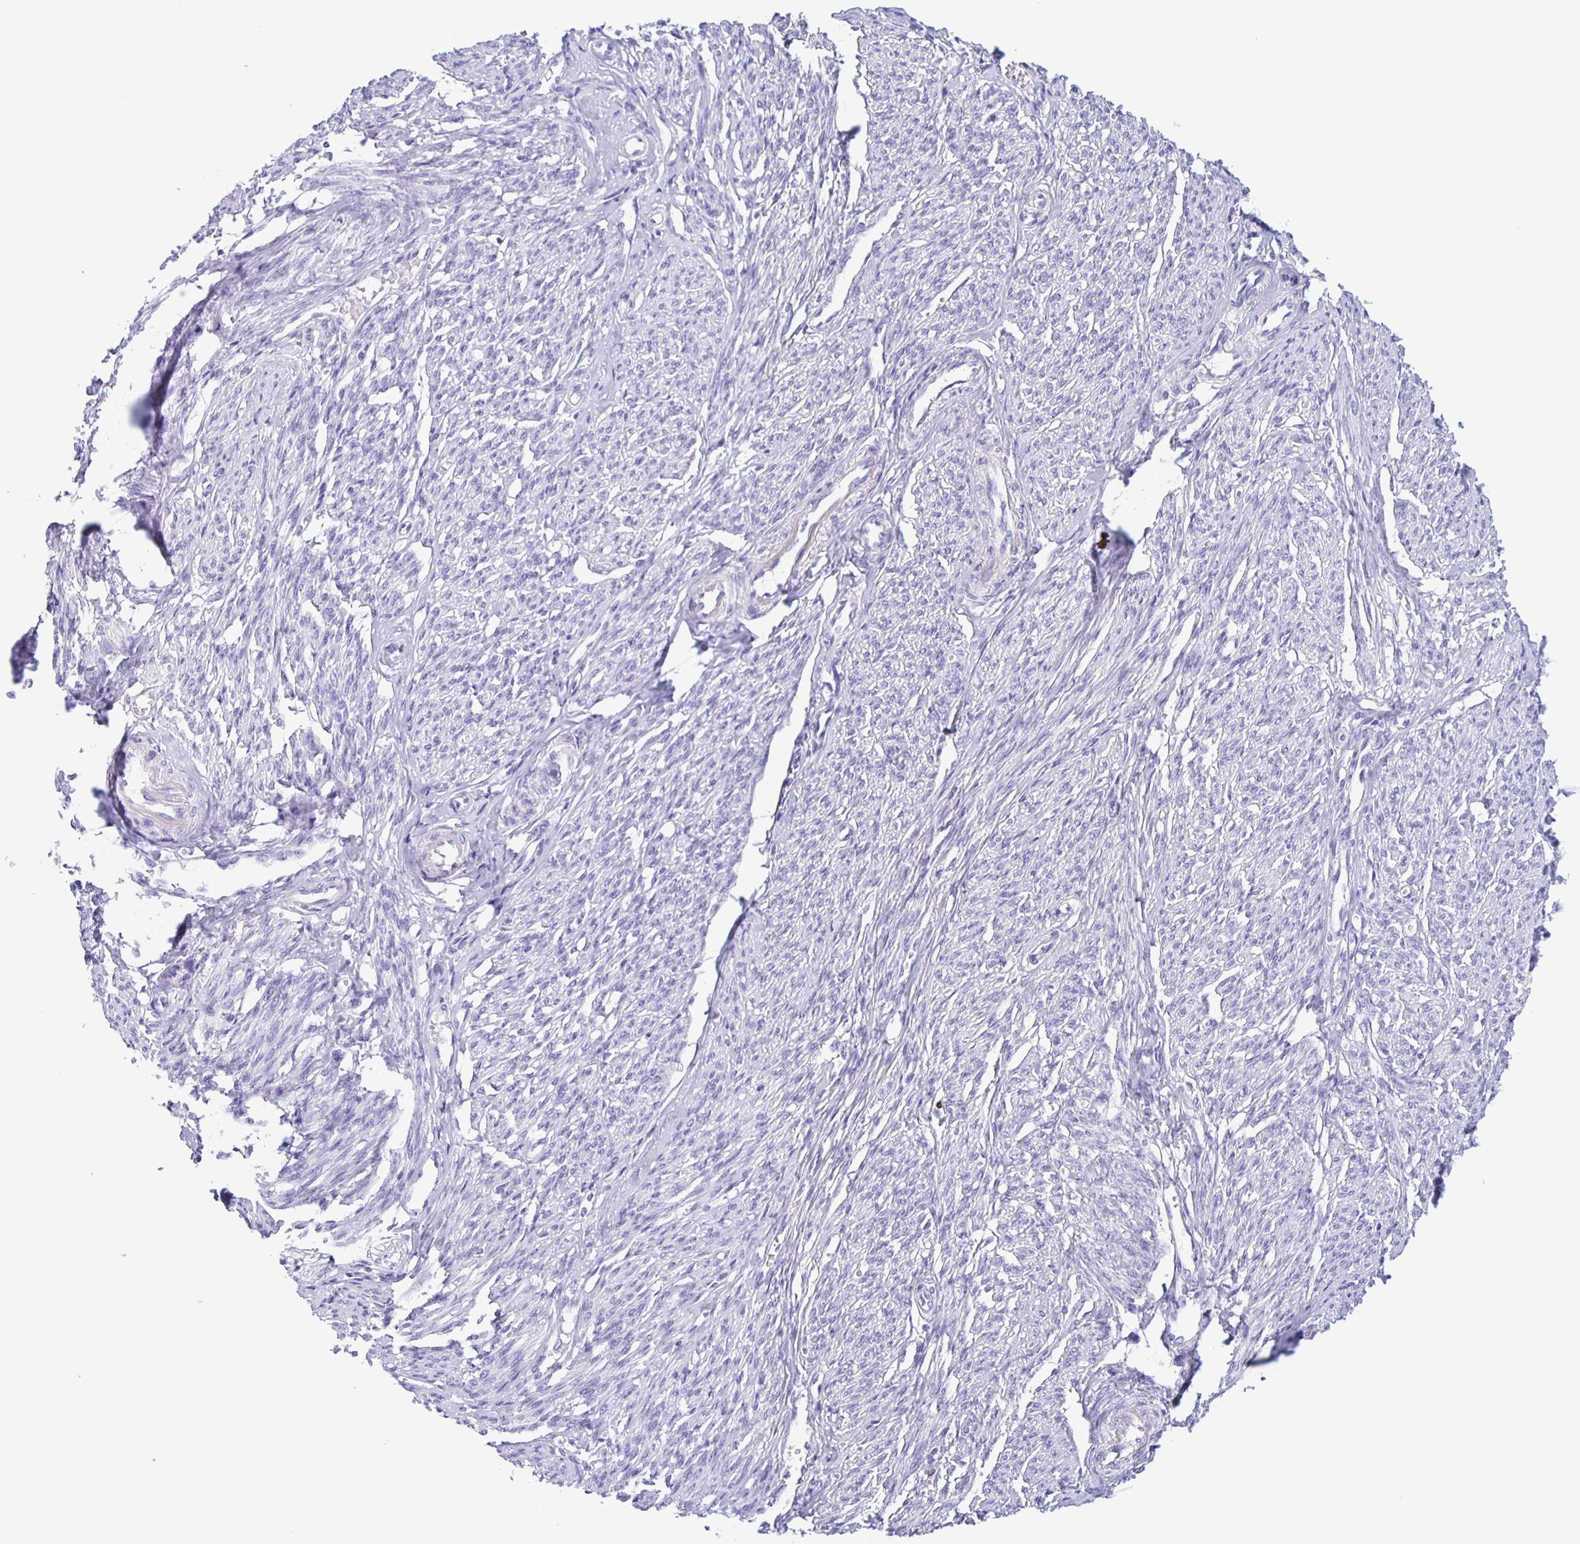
{"staining": {"intensity": "negative", "quantity": "none", "location": "none"}, "tissue": "smooth muscle", "cell_type": "Smooth muscle cells", "image_type": "normal", "snomed": [{"axis": "morphology", "description": "Normal tissue, NOS"}, {"axis": "topography", "description": "Smooth muscle"}], "caption": "The photomicrograph demonstrates no significant expression in smooth muscle cells of smooth muscle. (DAB (3,3'-diaminobenzidine) immunohistochemistry visualized using brightfield microscopy, high magnification).", "gene": "TGIF2LX", "patient": {"sex": "female", "age": 65}}